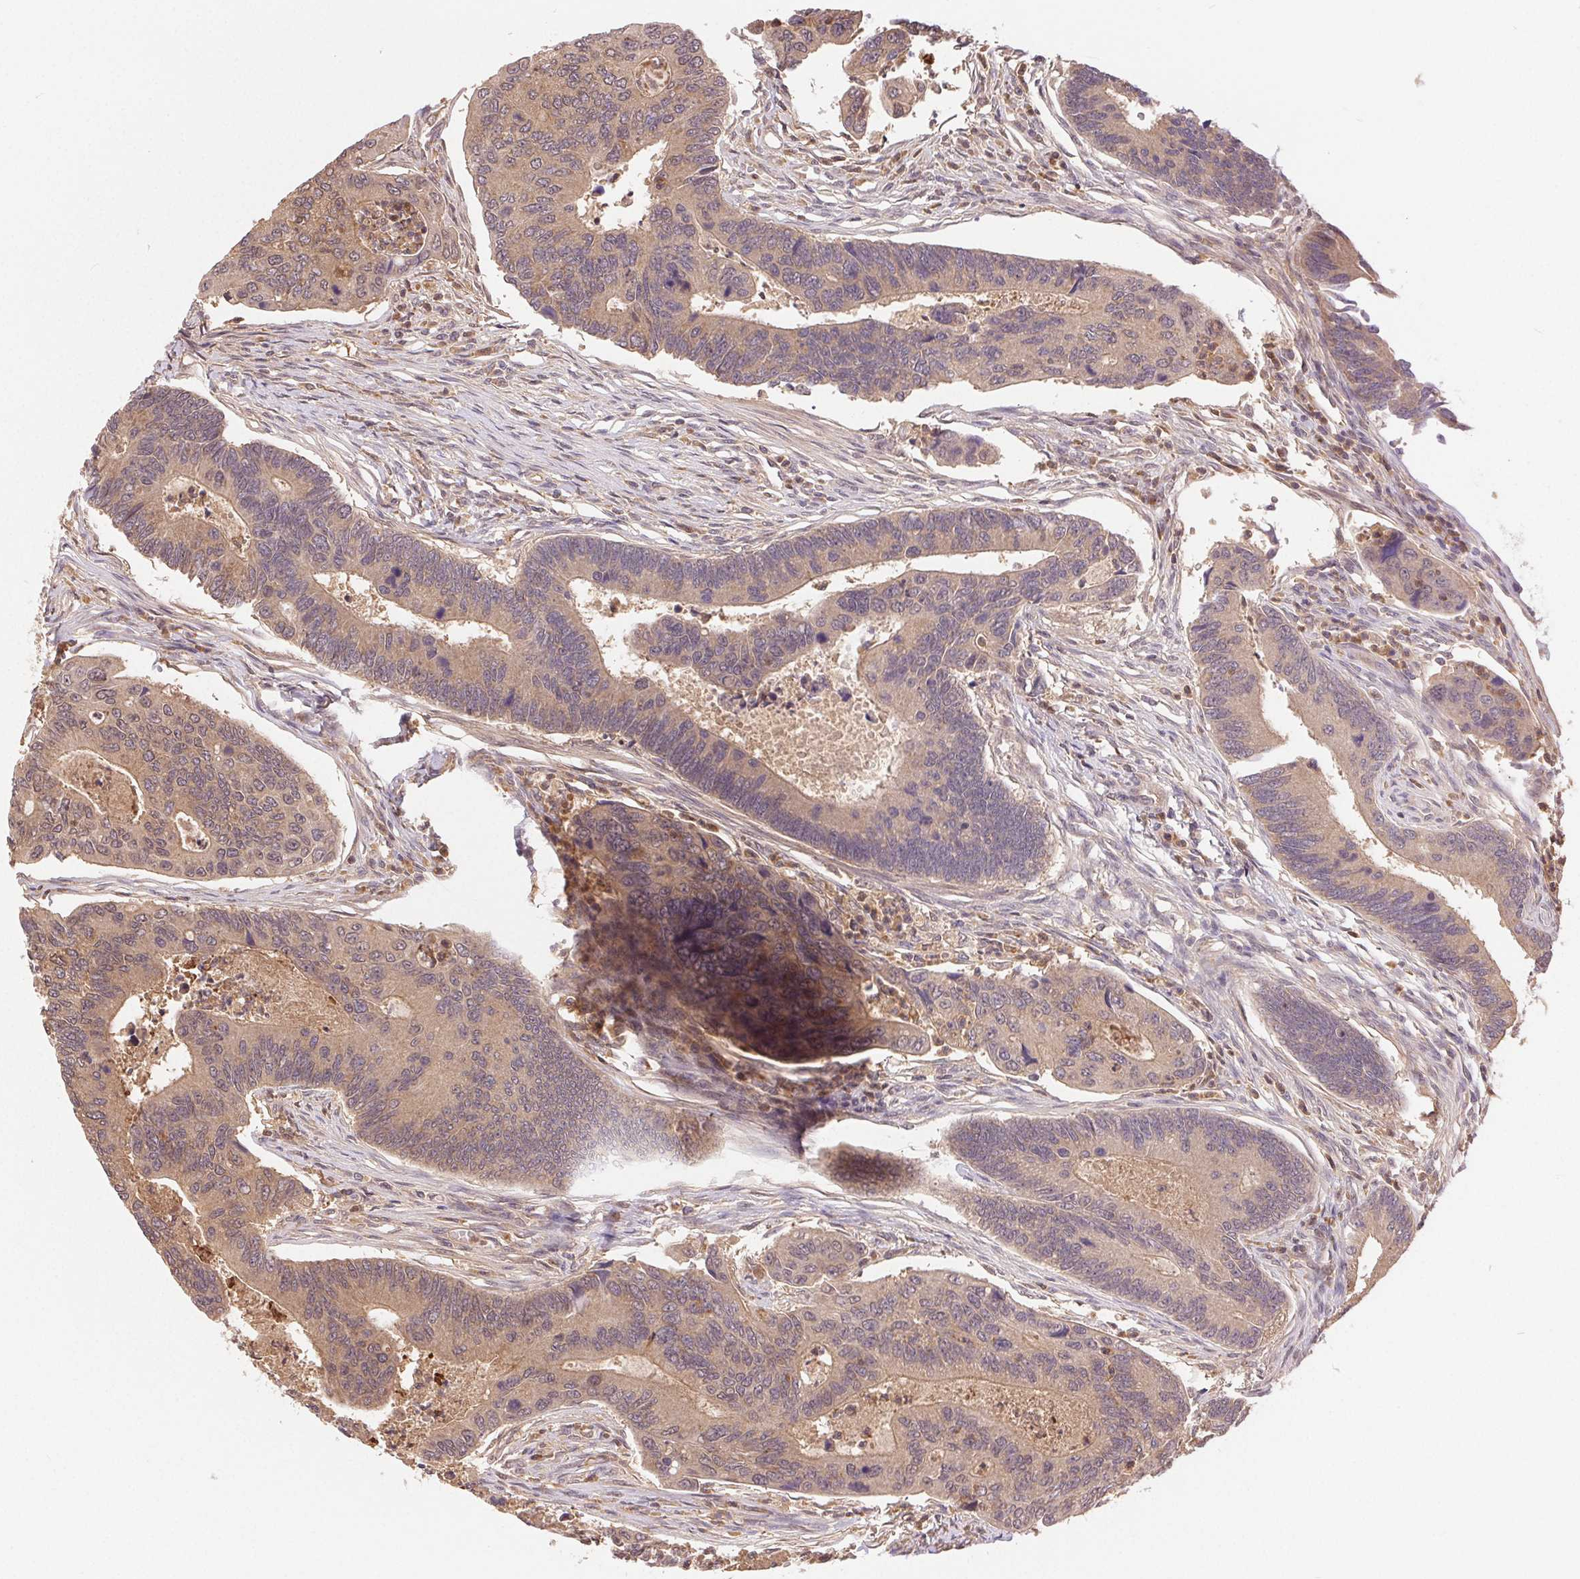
{"staining": {"intensity": "weak", "quantity": "25%-75%", "location": "cytoplasmic/membranous"}, "tissue": "colorectal cancer", "cell_type": "Tumor cells", "image_type": "cancer", "snomed": [{"axis": "morphology", "description": "Adenocarcinoma, NOS"}, {"axis": "topography", "description": "Colon"}], "caption": "Immunohistochemistry image of human adenocarcinoma (colorectal) stained for a protein (brown), which reveals low levels of weak cytoplasmic/membranous expression in approximately 25%-75% of tumor cells.", "gene": "GDI2", "patient": {"sex": "female", "age": 67}}